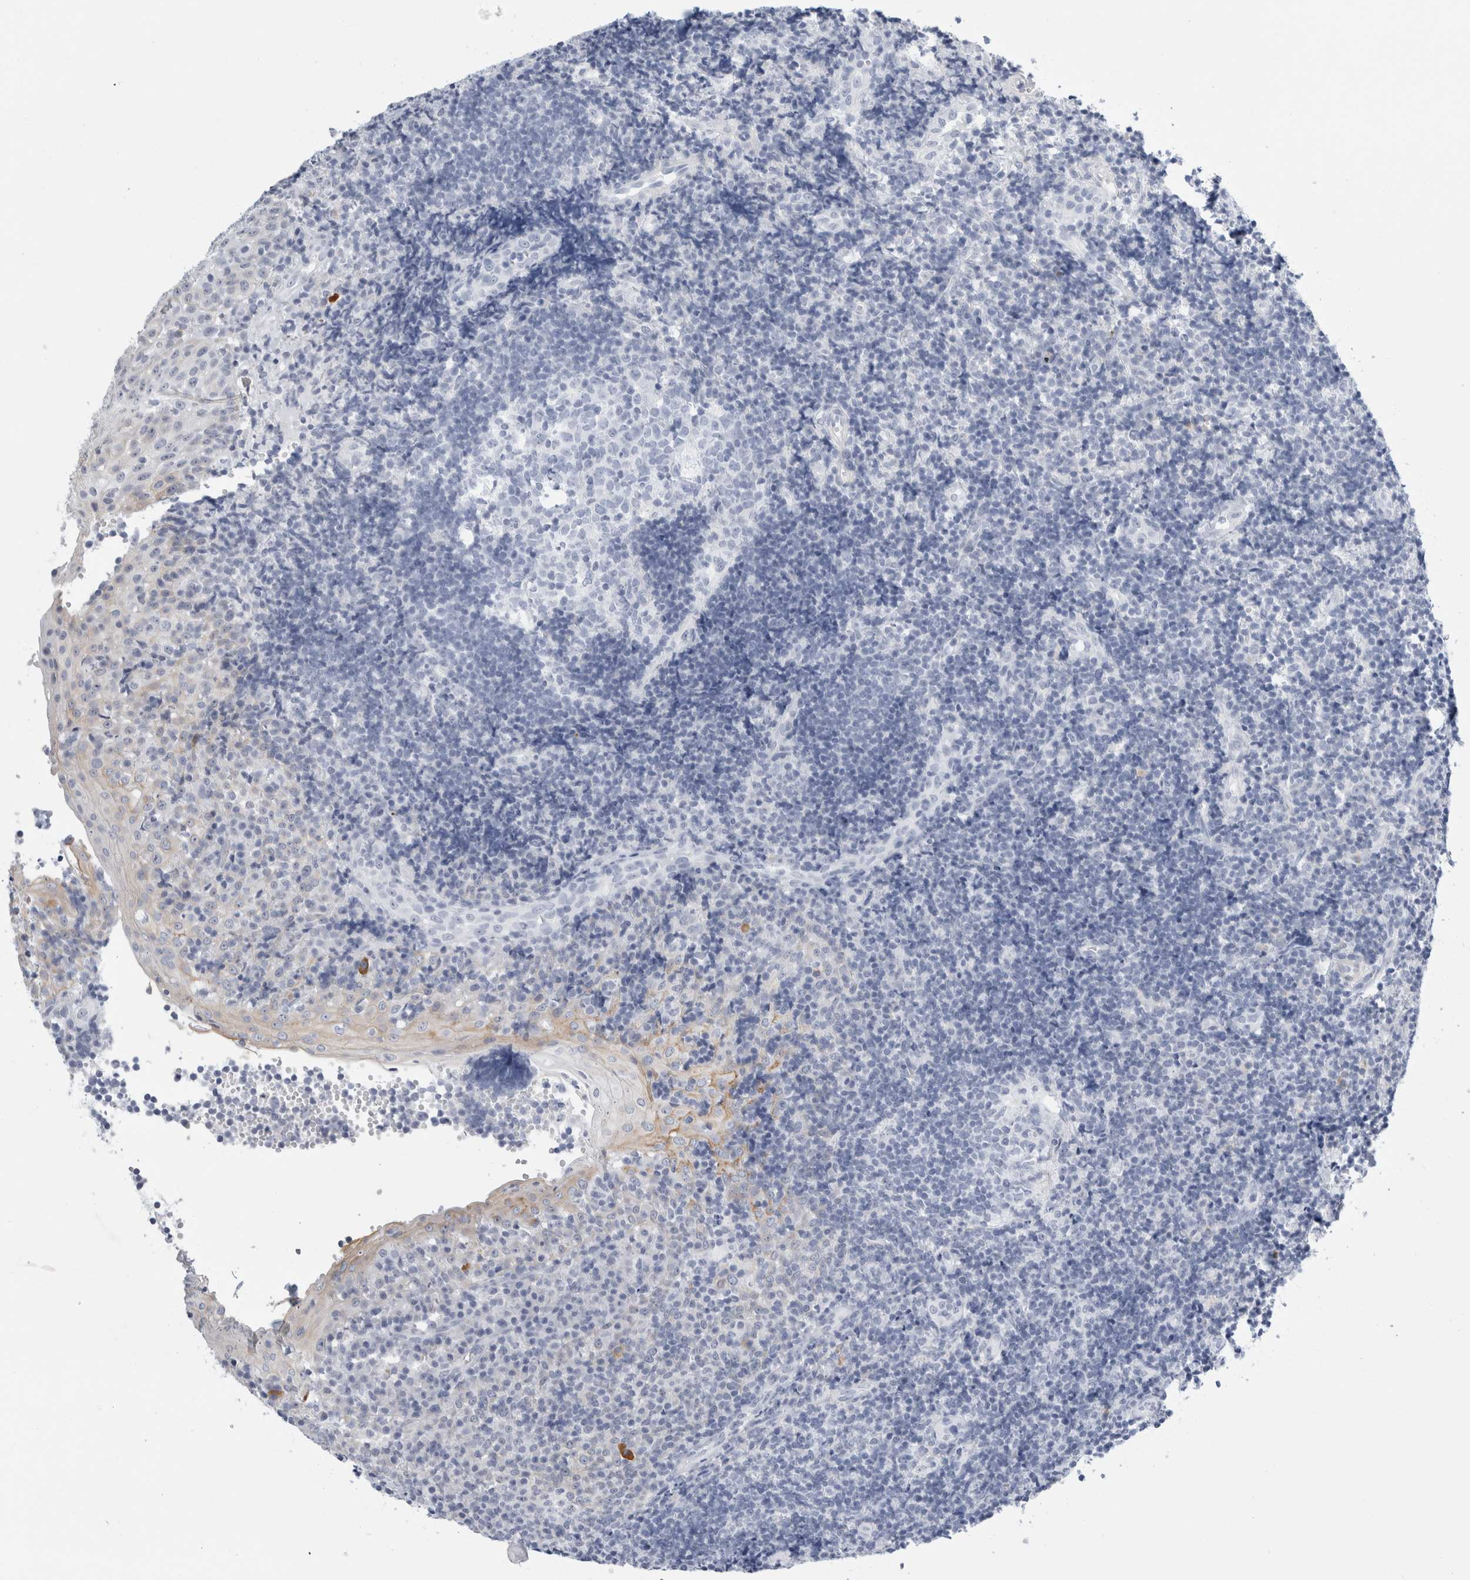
{"staining": {"intensity": "negative", "quantity": "none", "location": "none"}, "tissue": "tonsil", "cell_type": "Germinal center cells", "image_type": "normal", "snomed": [{"axis": "morphology", "description": "Normal tissue, NOS"}, {"axis": "topography", "description": "Tonsil"}], "caption": "Germinal center cells show no significant protein expression in benign tonsil.", "gene": "MUC15", "patient": {"sex": "female", "age": 40}}